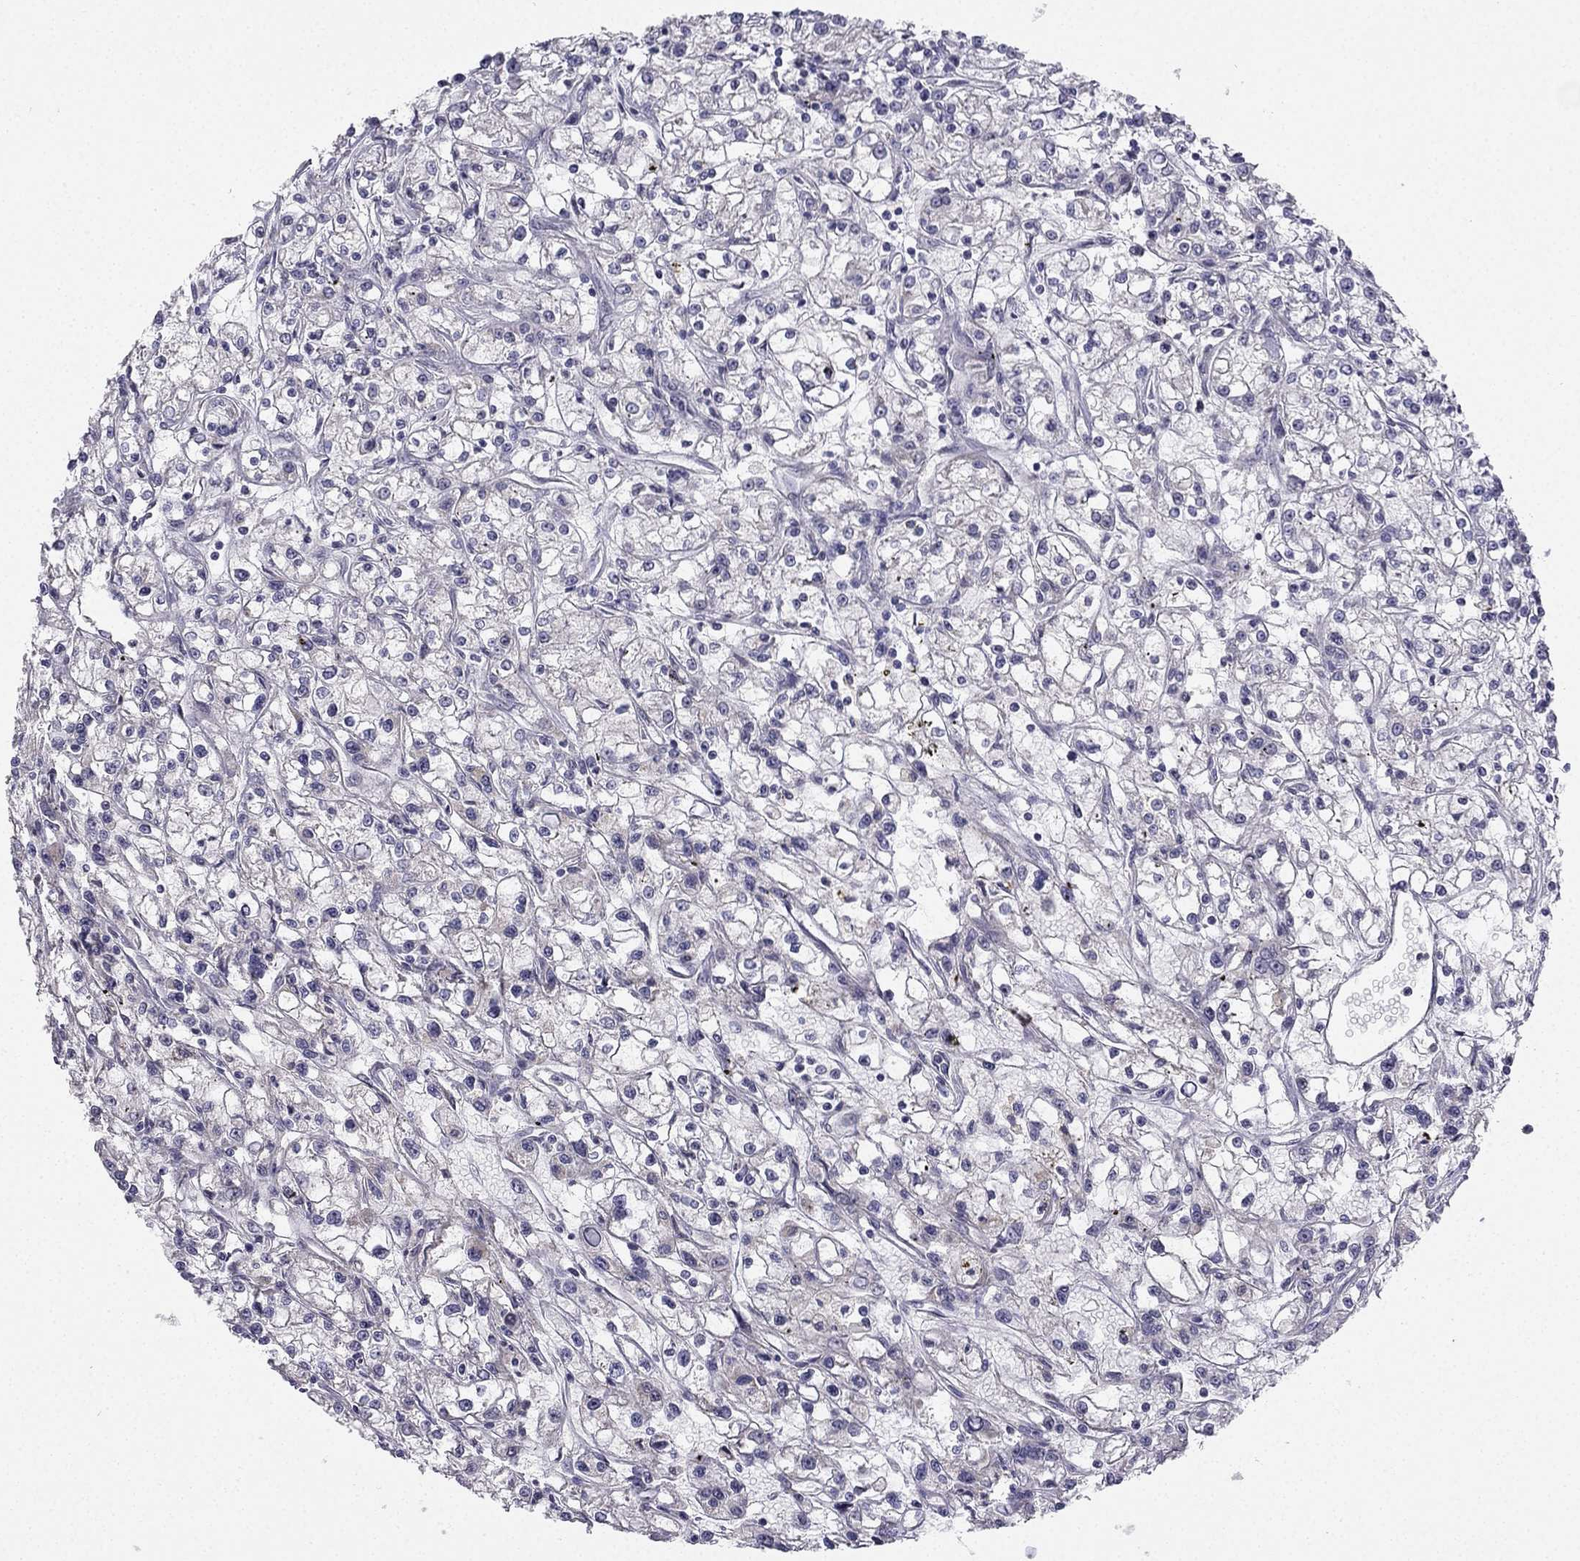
{"staining": {"intensity": "negative", "quantity": "none", "location": "none"}, "tissue": "renal cancer", "cell_type": "Tumor cells", "image_type": "cancer", "snomed": [{"axis": "morphology", "description": "Adenocarcinoma, NOS"}, {"axis": "topography", "description": "Kidney"}], "caption": "Tumor cells are negative for brown protein staining in renal adenocarcinoma.", "gene": "CHST8", "patient": {"sex": "female", "age": 59}}